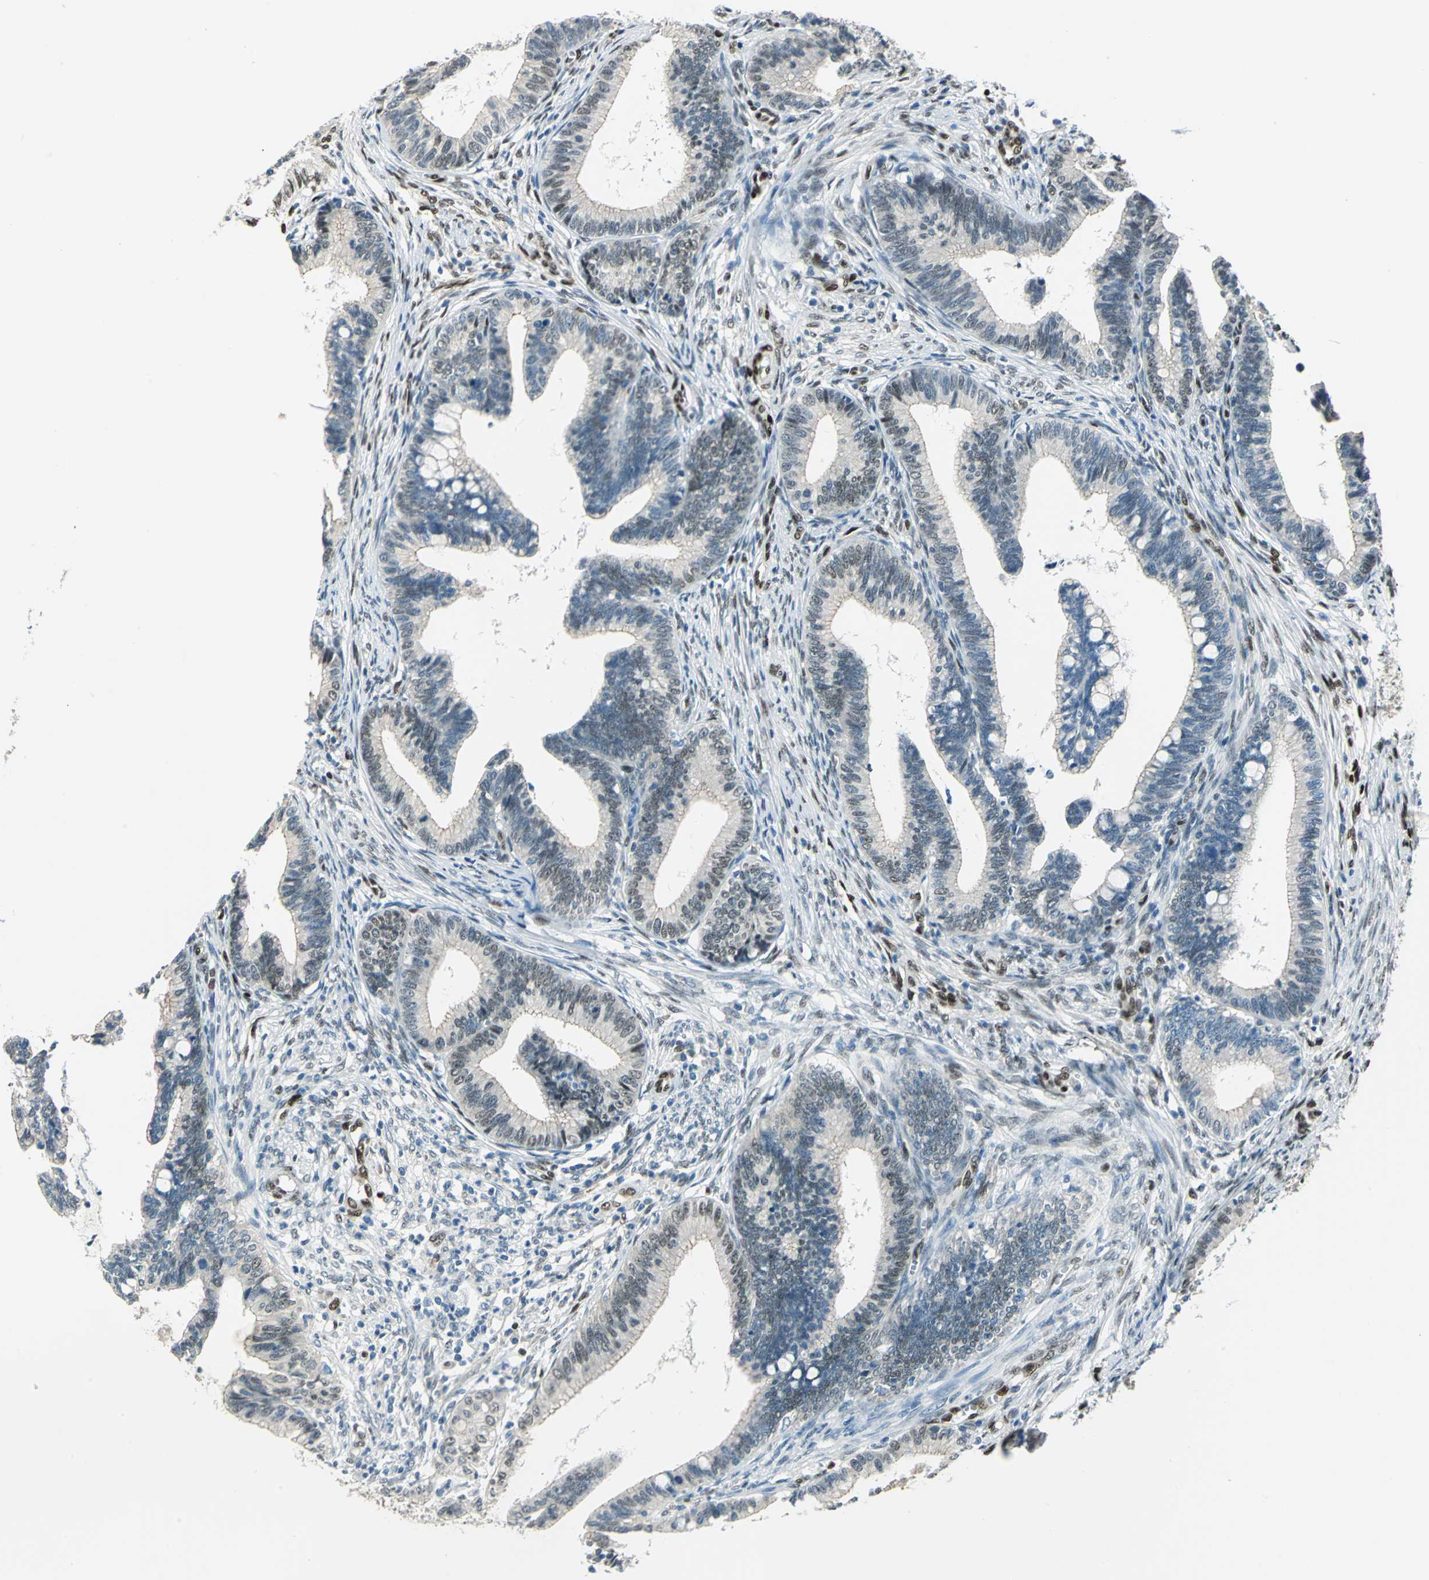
{"staining": {"intensity": "moderate", "quantity": "<25%", "location": "nuclear"}, "tissue": "cervical cancer", "cell_type": "Tumor cells", "image_type": "cancer", "snomed": [{"axis": "morphology", "description": "Adenocarcinoma, NOS"}, {"axis": "topography", "description": "Cervix"}], "caption": "Adenocarcinoma (cervical) stained with IHC reveals moderate nuclear staining in about <25% of tumor cells.", "gene": "NFIA", "patient": {"sex": "female", "age": 36}}